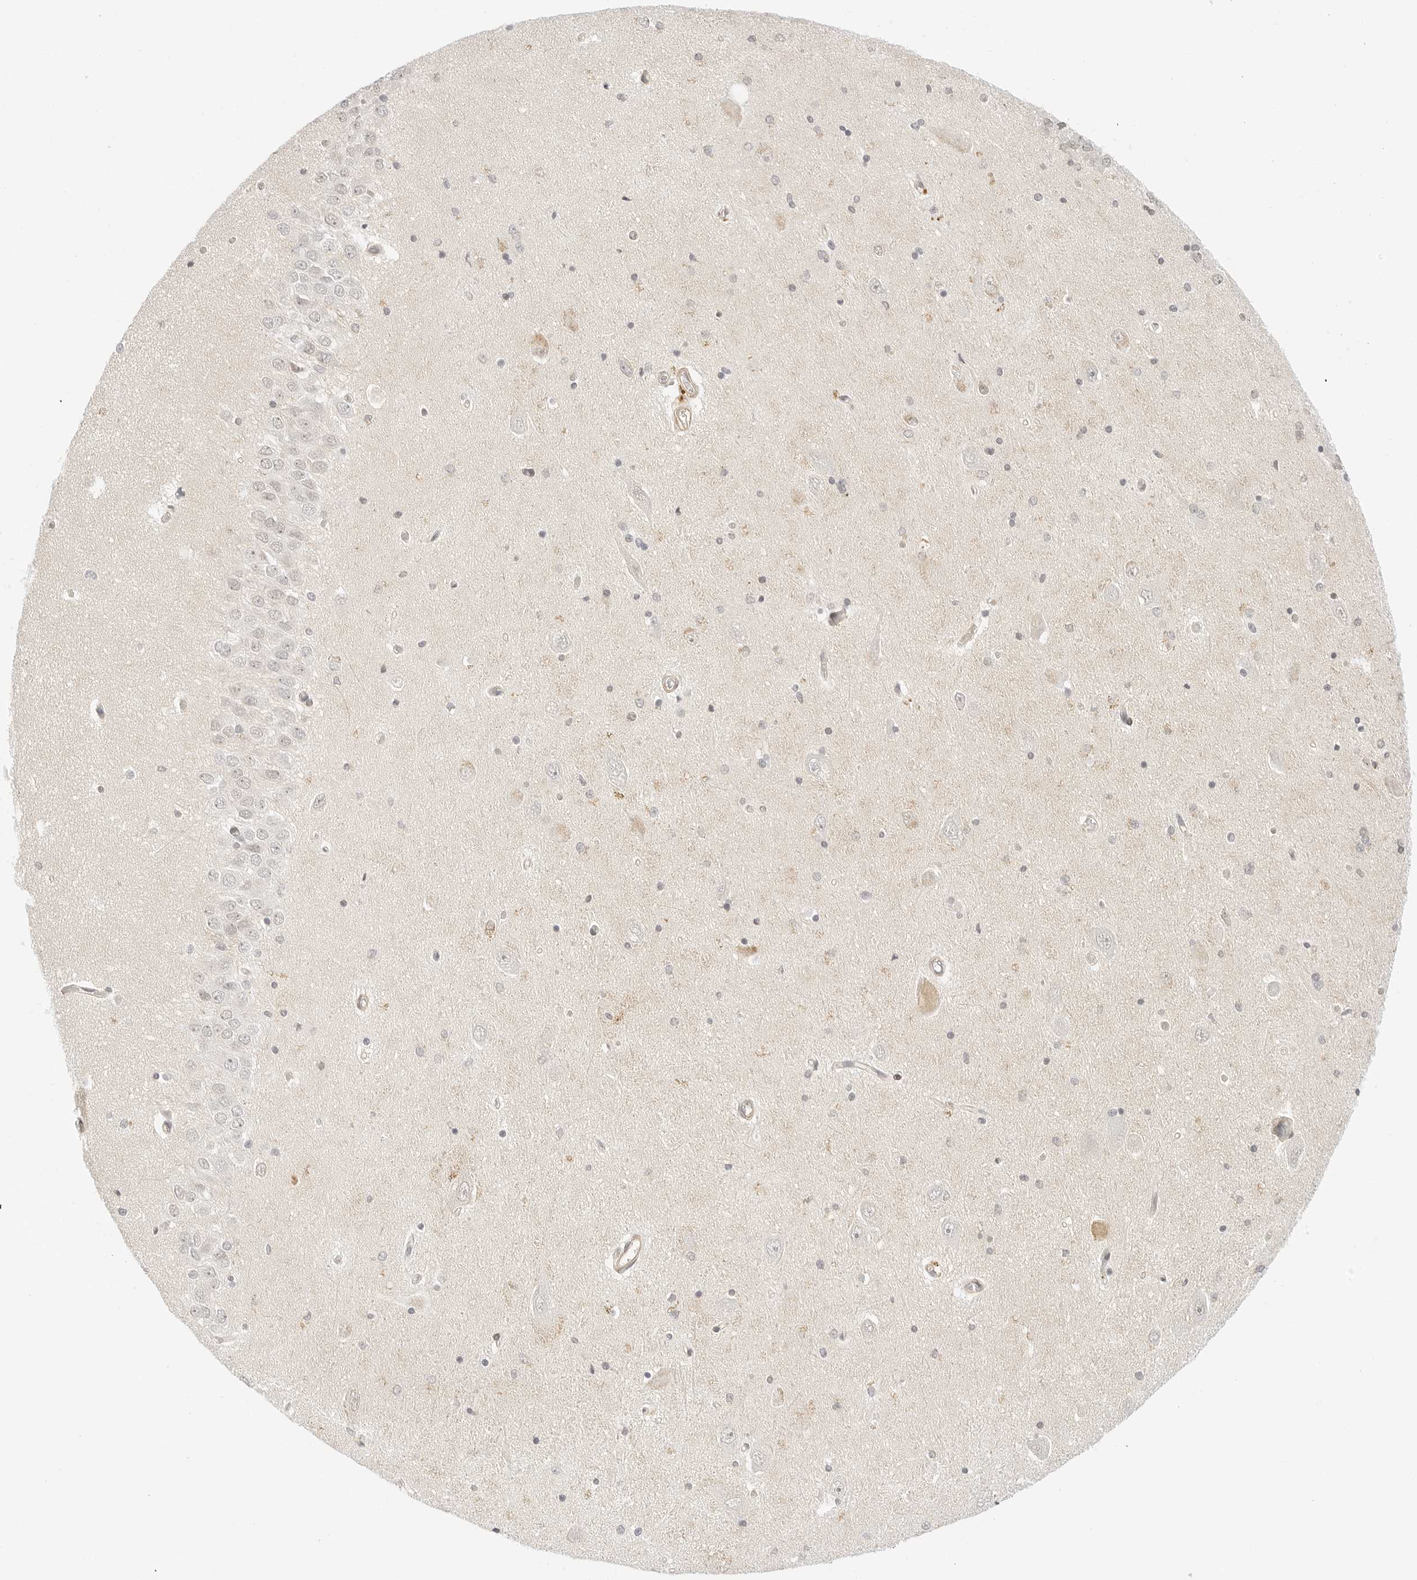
{"staining": {"intensity": "negative", "quantity": "none", "location": "none"}, "tissue": "hippocampus", "cell_type": "Glial cells", "image_type": "normal", "snomed": [{"axis": "morphology", "description": "Normal tissue, NOS"}, {"axis": "topography", "description": "Hippocampus"}], "caption": "IHC of unremarkable hippocampus exhibits no positivity in glial cells.", "gene": "TEKT2", "patient": {"sex": "male", "age": 45}}